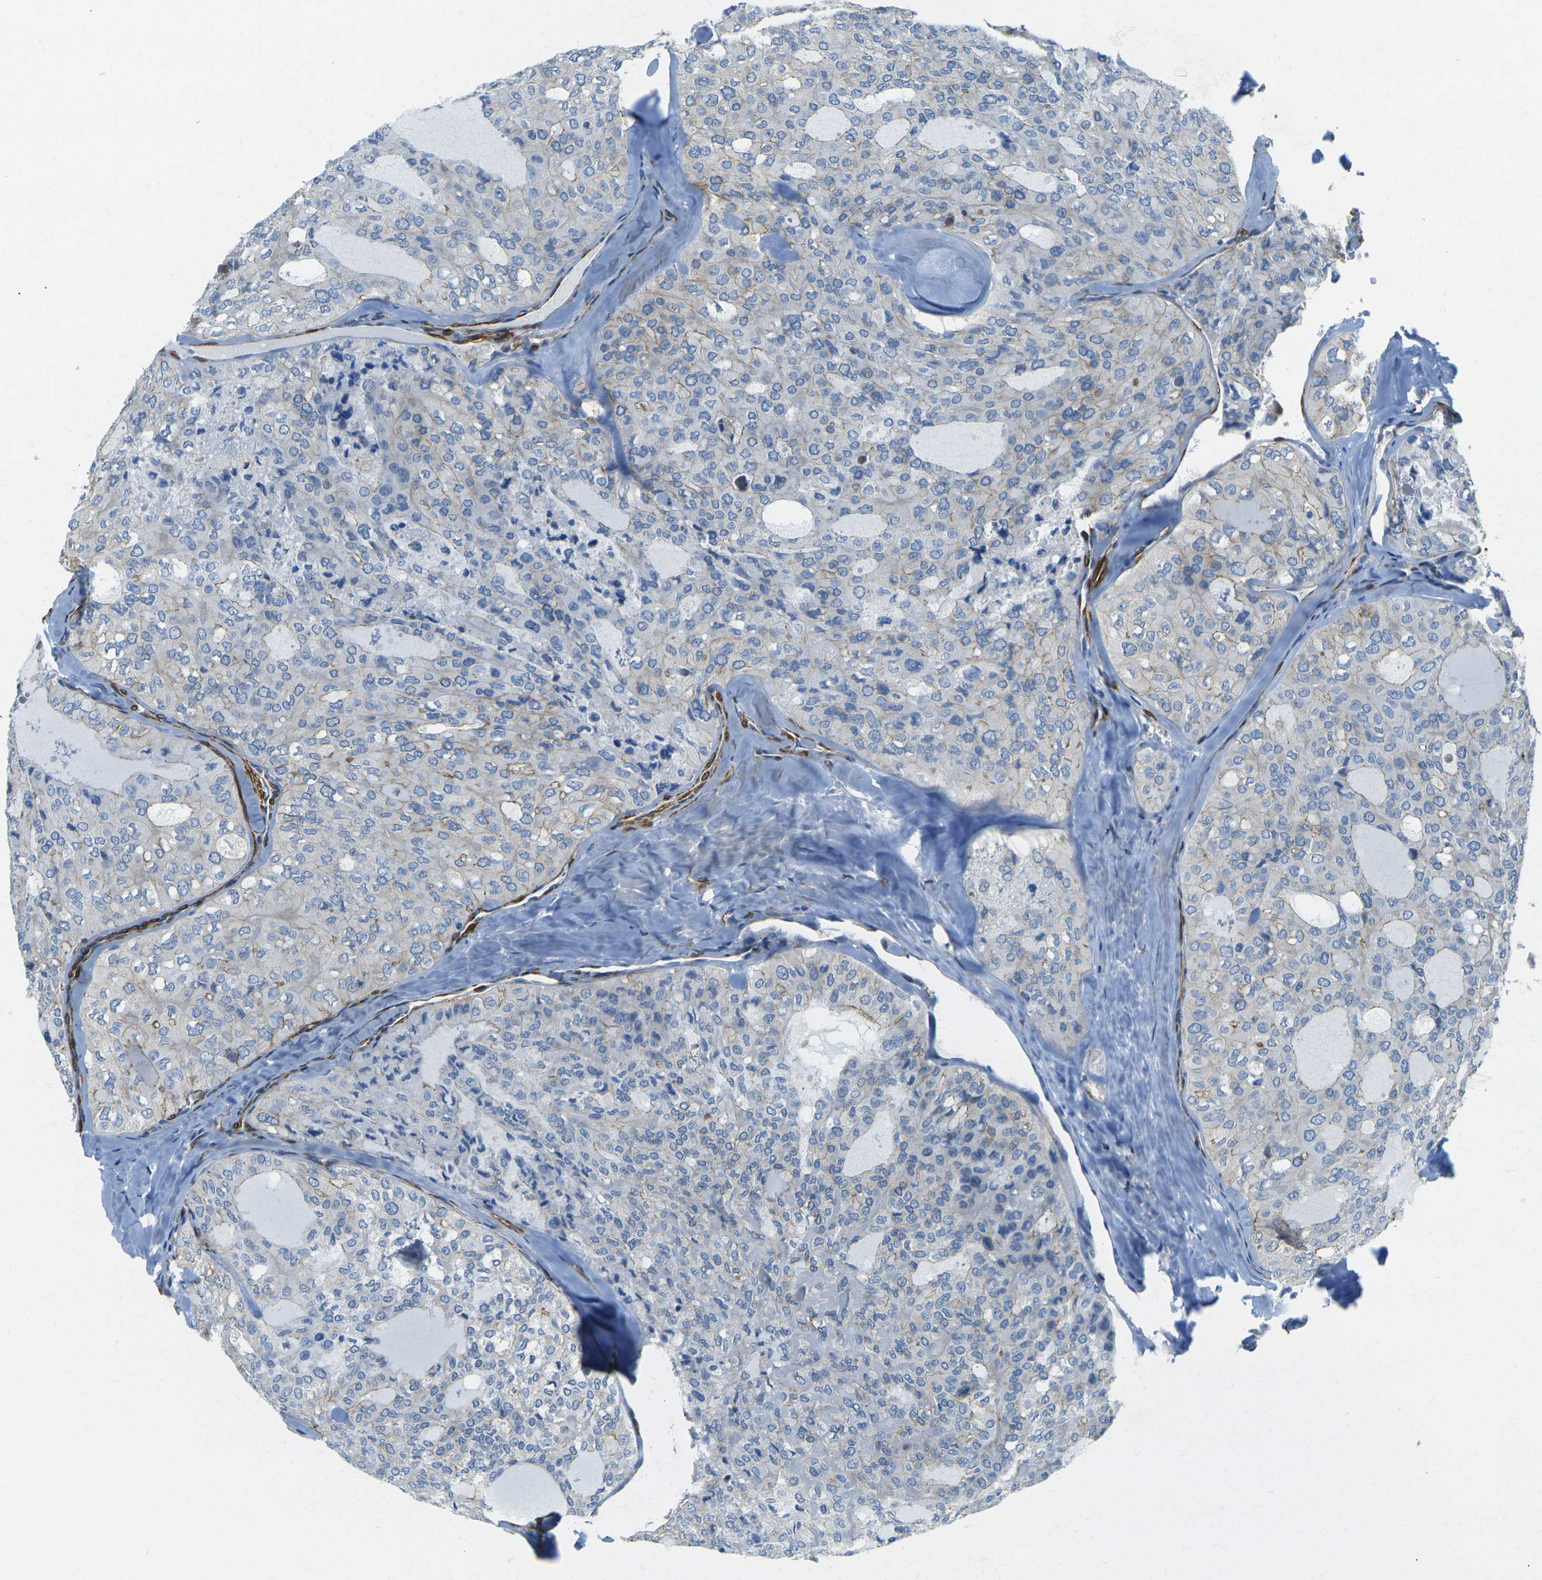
{"staining": {"intensity": "negative", "quantity": "none", "location": "none"}, "tissue": "thyroid cancer", "cell_type": "Tumor cells", "image_type": "cancer", "snomed": [{"axis": "morphology", "description": "Follicular adenoma carcinoma, NOS"}, {"axis": "topography", "description": "Thyroid gland"}], "caption": "Tumor cells show no significant positivity in thyroid cancer.", "gene": "EPHA7", "patient": {"sex": "male", "age": 75}}